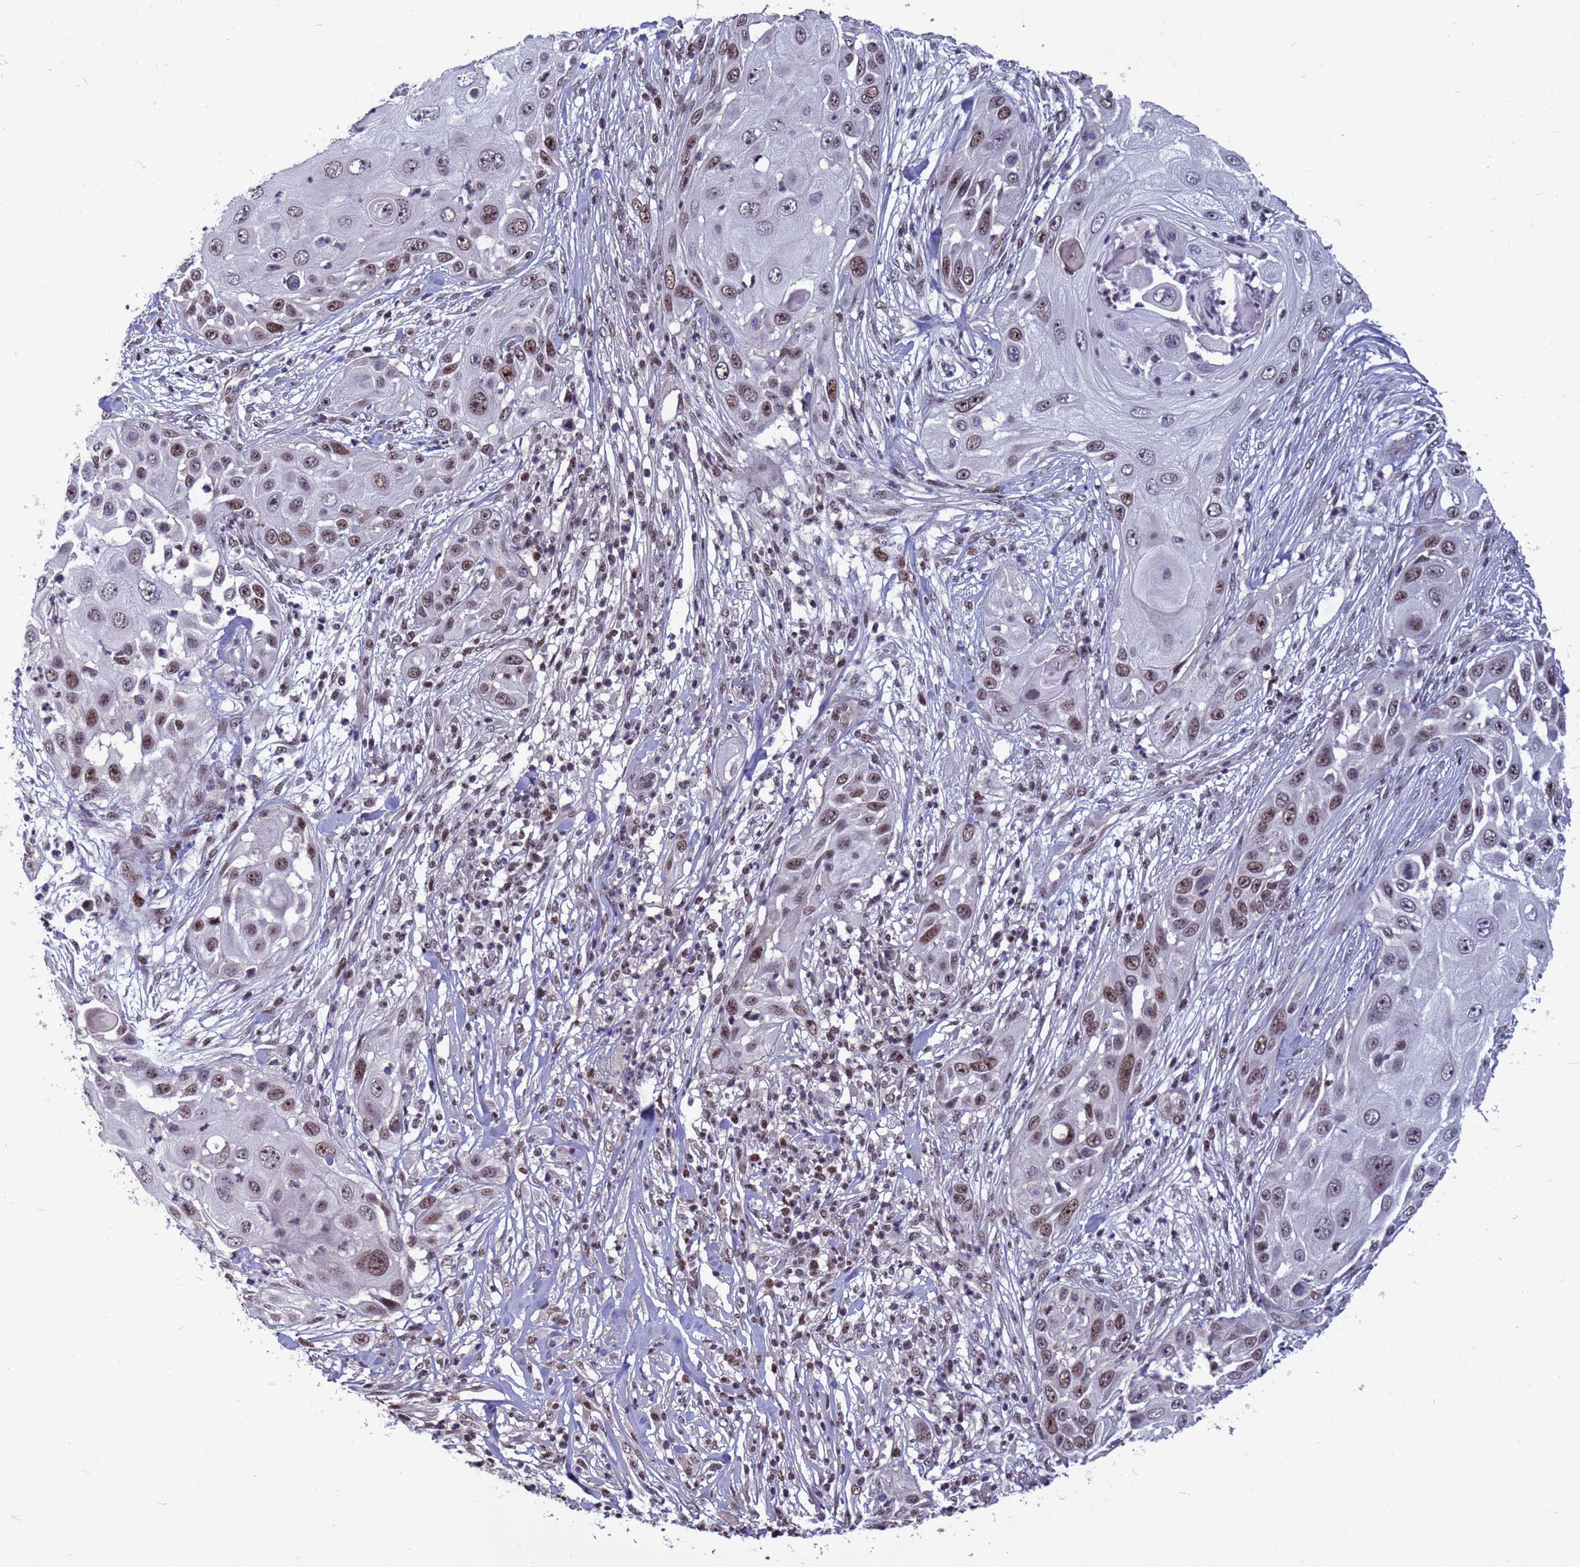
{"staining": {"intensity": "moderate", "quantity": "25%-75%", "location": "nuclear"}, "tissue": "skin cancer", "cell_type": "Tumor cells", "image_type": "cancer", "snomed": [{"axis": "morphology", "description": "Squamous cell carcinoma, NOS"}, {"axis": "topography", "description": "Skin"}], "caption": "Brown immunohistochemical staining in skin cancer displays moderate nuclear staining in about 25%-75% of tumor cells.", "gene": "NSL1", "patient": {"sex": "female", "age": 44}}